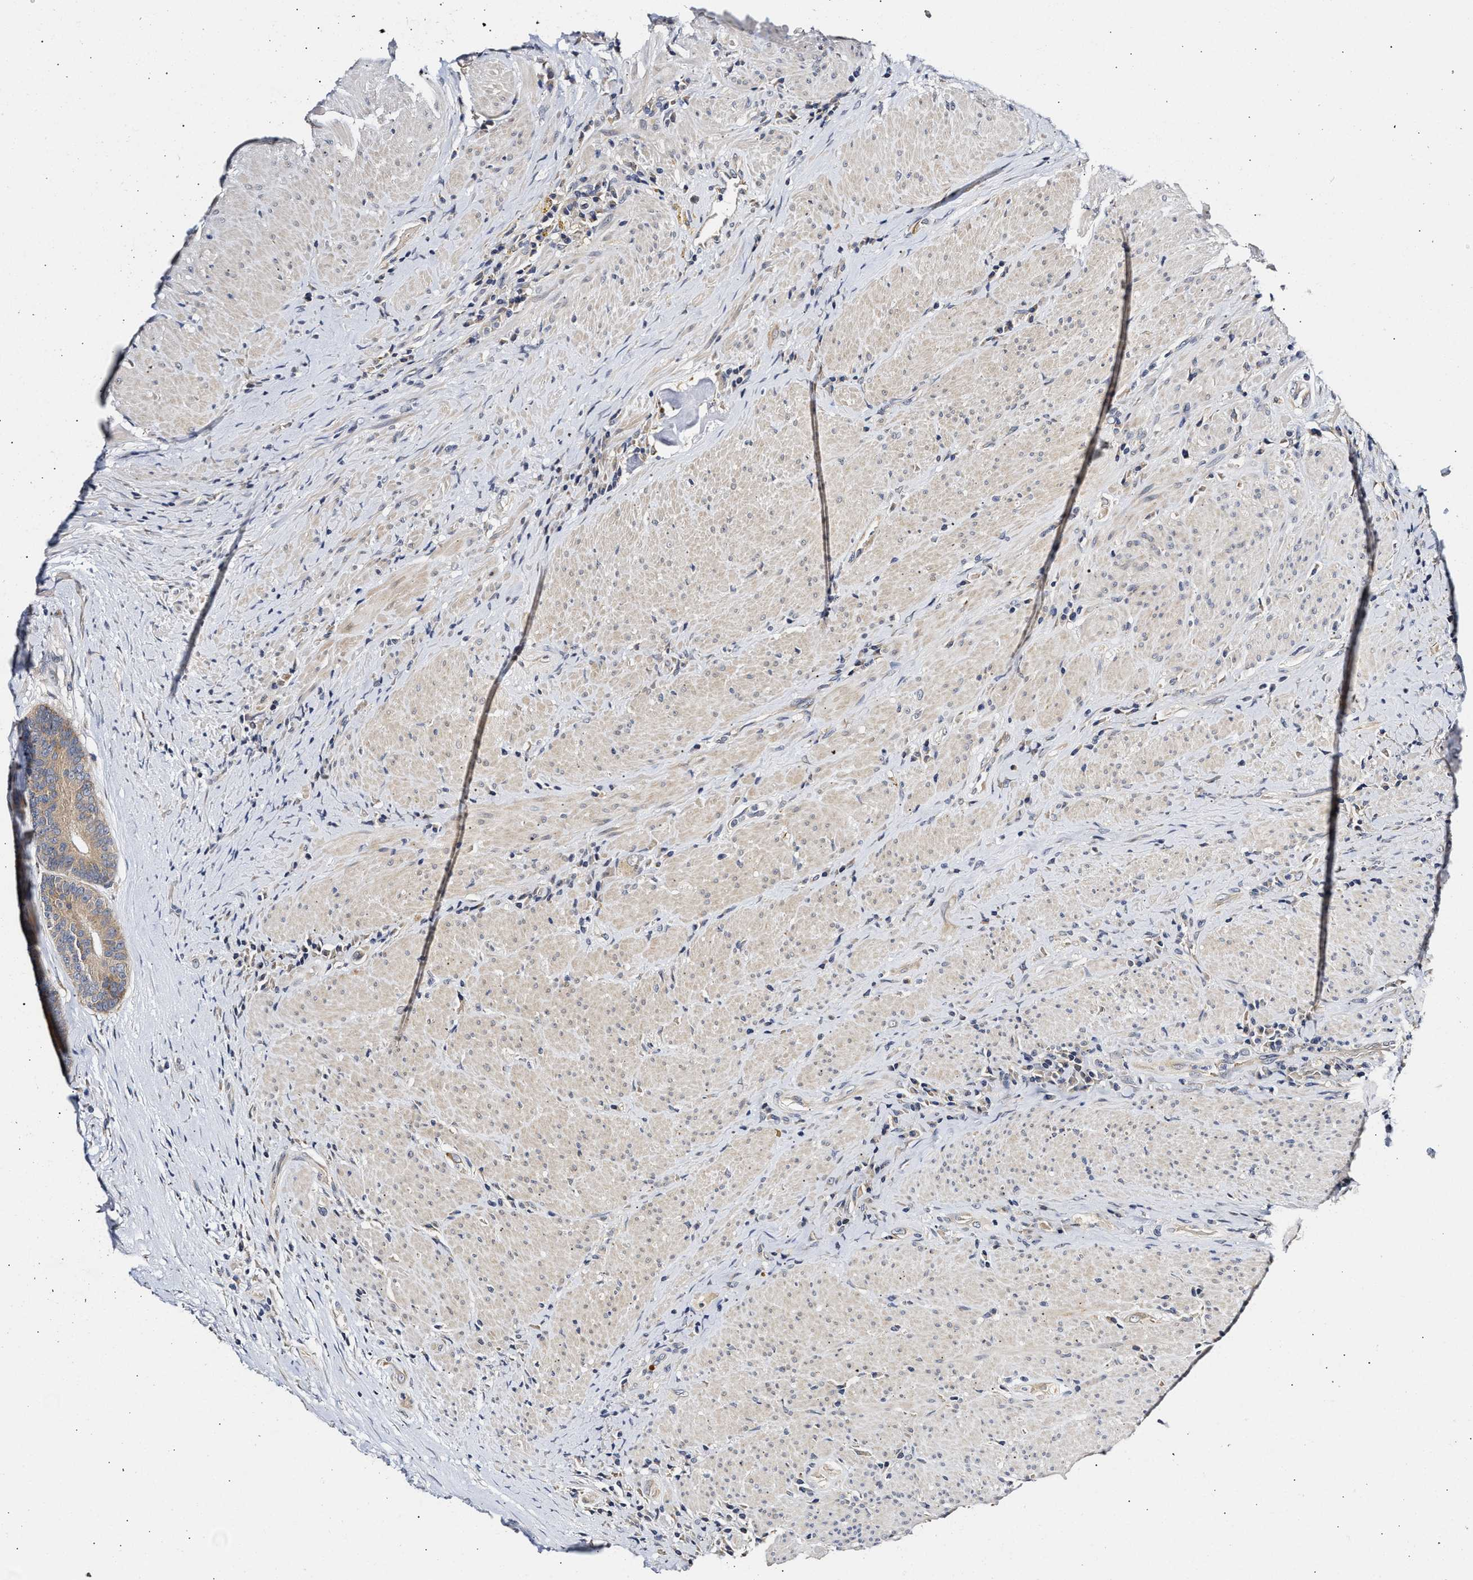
{"staining": {"intensity": "moderate", "quantity": ">75%", "location": "cytoplasmic/membranous"}, "tissue": "colorectal cancer", "cell_type": "Tumor cells", "image_type": "cancer", "snomed": [{"axis": "morphology", "description": "Adenocarcinoma, NOS"}, {"axis": "topography", "description": "Rectum"}], "caption": "Immunohistochemistry (IHC) micrograph of neoplastic tissue: colorectal cancer (adenocarcinoma) stained using immunohistochemistry (IHC) reveals medium levels of moderate protein expression localized specifically in the cytoplasmic/membranous of tumor cells, appearing as a cytoplasmic/membranous brown color.", "gene": "RINT1", "patient": {"sex": "male", "age": 72}}